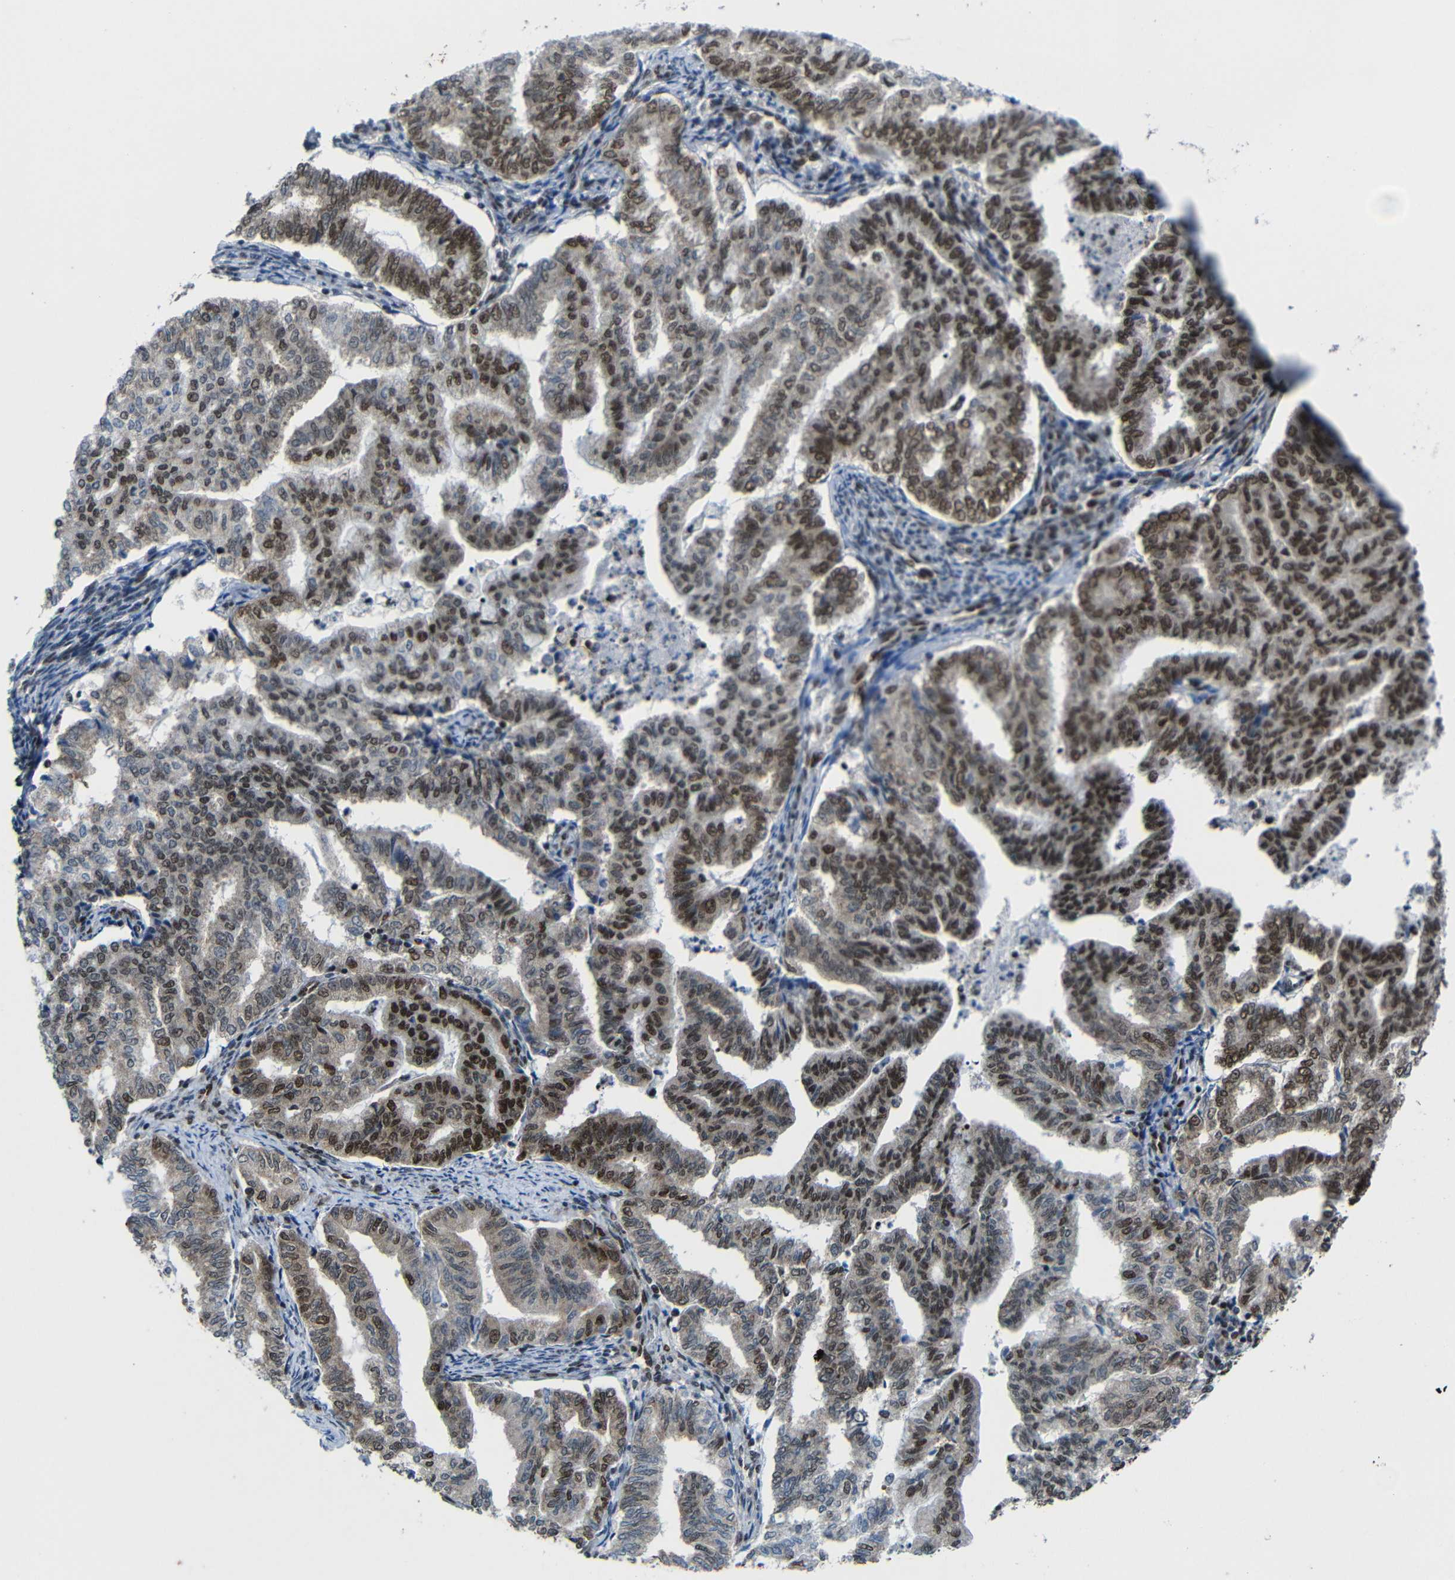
{"staining": {"intensity": "strong", "quantity": ">75%", "location": "nuclear"}, "tissue": "endometrial cancer", "cell_type": "Tumor cells", "image_type": "cancer", "snomed": [{"axis": "morphology", "description": "Adenocarcinoma, NOS"}, {"axis": "topography", "description": "Endometrium"}], "caption": "Adenocarcinoma (endometrial) was stained to show a protein in brown. There is high levels of strong nuclear staining in about >75% of tumor cells. Nuclei are stained in blue.", "gene": "PTBP1", "patient": {"sex": "female", "age": 79}}